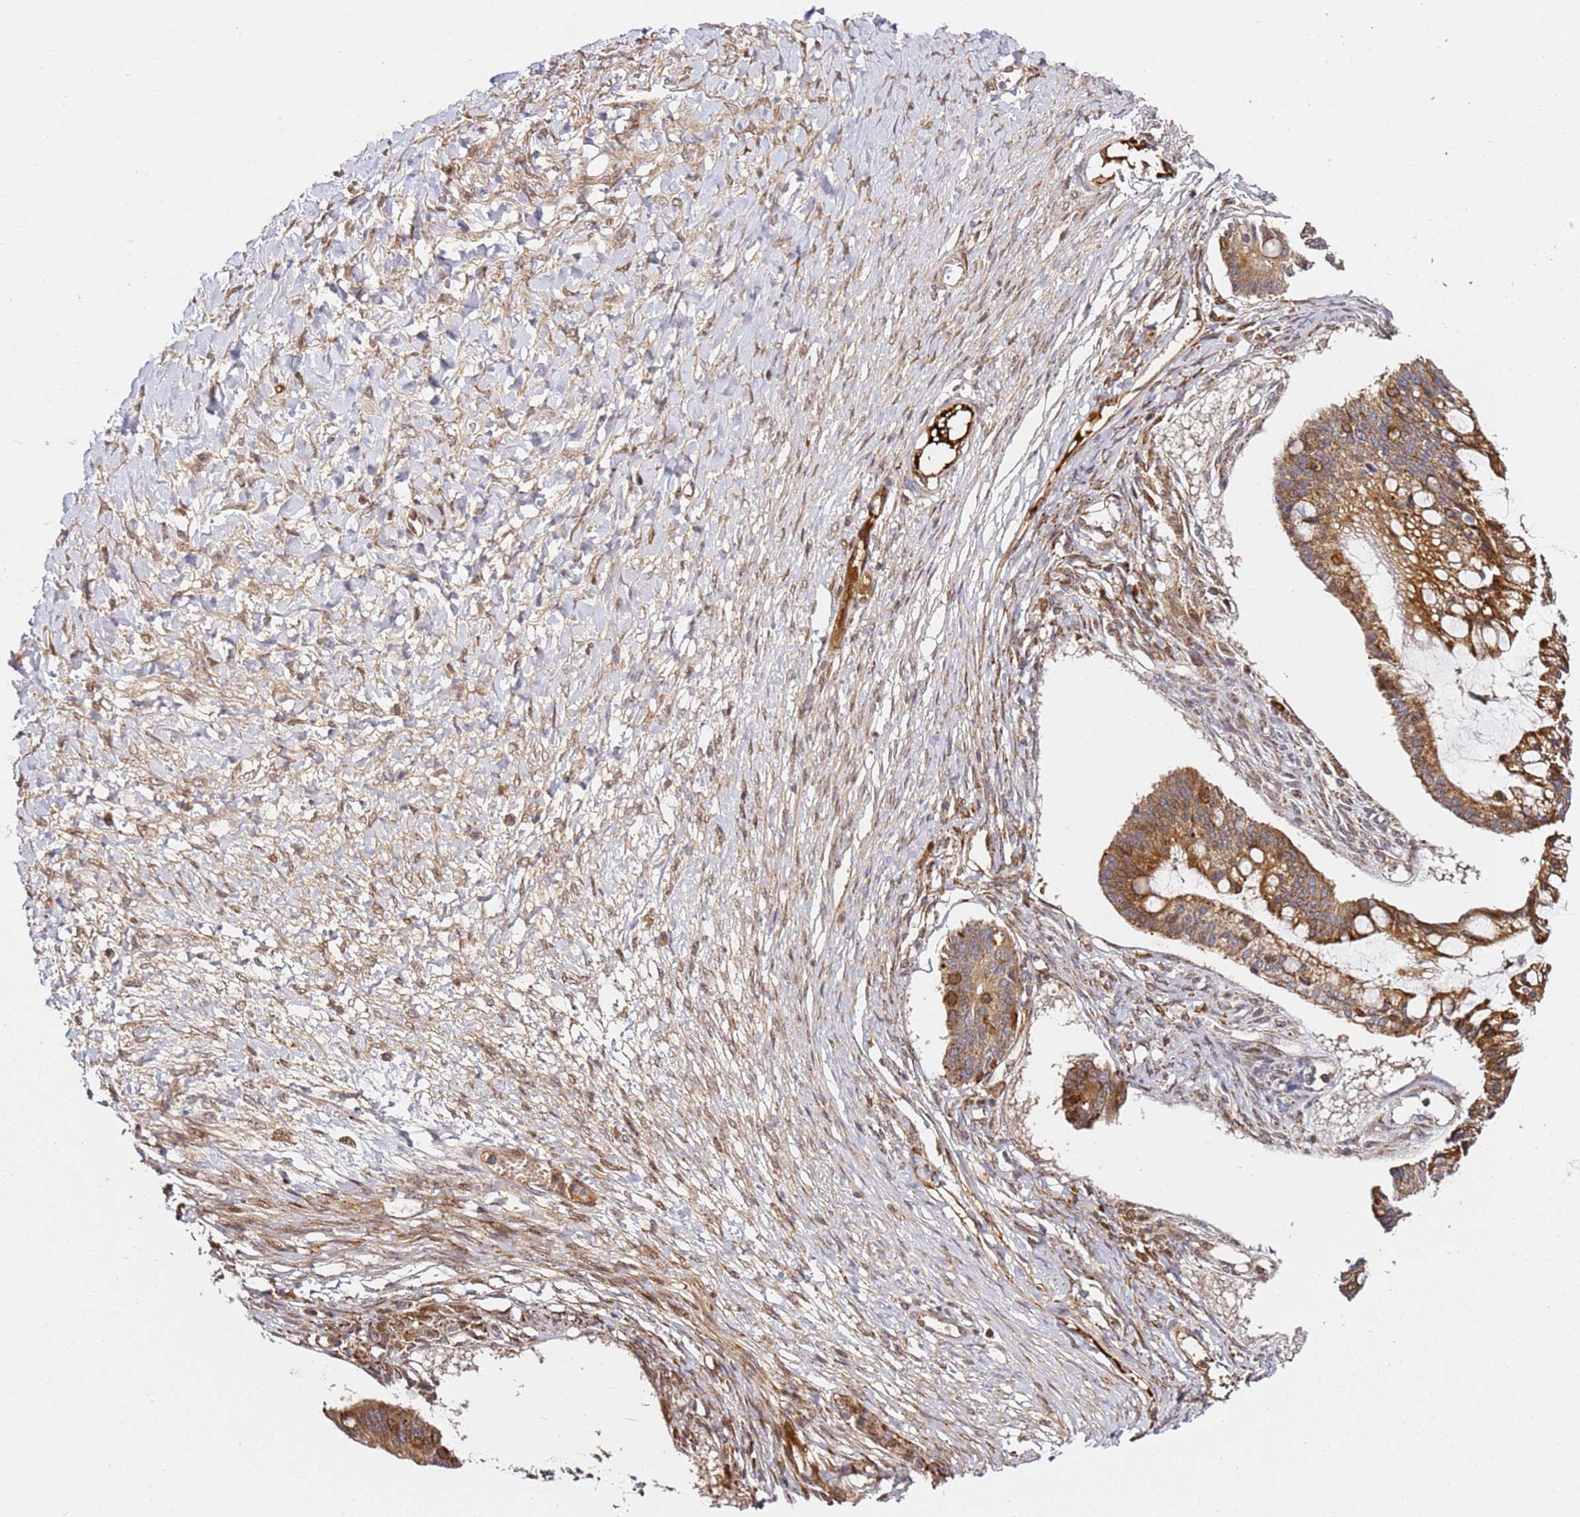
{"staining": {"intensity": "moderate", "quantity": ">75%", "location": "cytoplasmic/membranous"}, "tissue": "ovarian cancer", "cell_type": "Tumor cells", "image_type": "cancer", "snomed": [{"axis": "morphology", "description": "Cystadenocarcinoma, mucinous, NOS"}, {"axis": "topography", "description": "Ovary"}], "caption": "Mucinous cystadenocarcinoma (ovarian) was stained to show a protein in brown. There is medium levels of moderate cytoplasmic/membranous expression in about >75% of tumor cells.", "gene": "SMOX", "patient": {"sex": "female", "age": 73}}